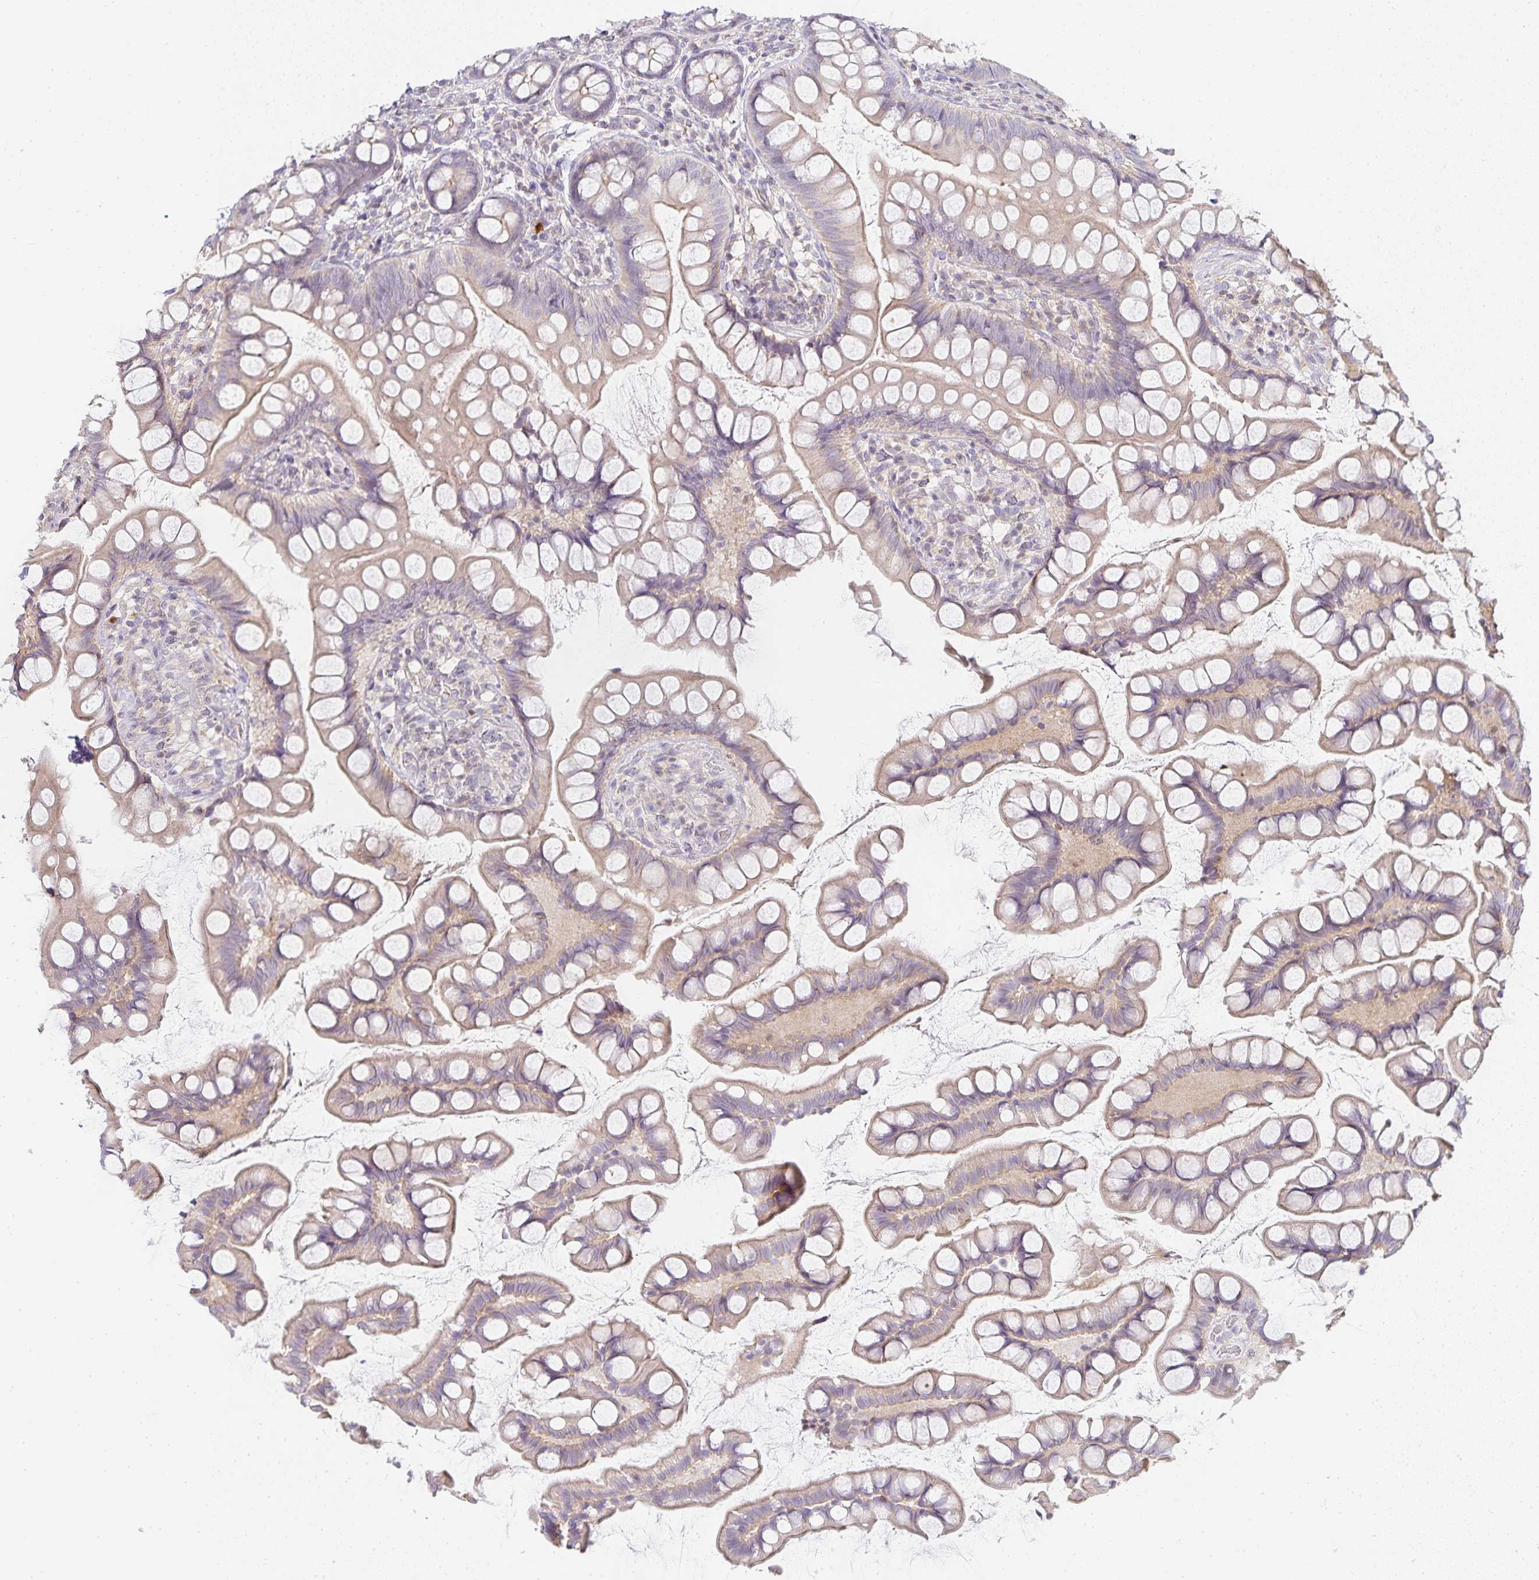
{"staining": {"intensity": "weak", "quantity": "25%-75%", "location": "cytoplasmic/membranous"}, "tissue": "small intestine", "cell_type": "Glandular cells", "image_type": "normal", "snomed": [{"axis": "morphology", "description": "Normal tissue, NOS"}, {"axis": "topography", "description": "Small intestine"}], "caption": "Immunohistochemistry (IHC) histopathology image of unremarkable human small intestine stained for a protein (brown), which demonstrates low levels of weak cytoplasmic/membranous staining in approximately 25%-75% of glandular cells.", "gene": "GATA3", "patient": {"sex": "male", "age": 70}}